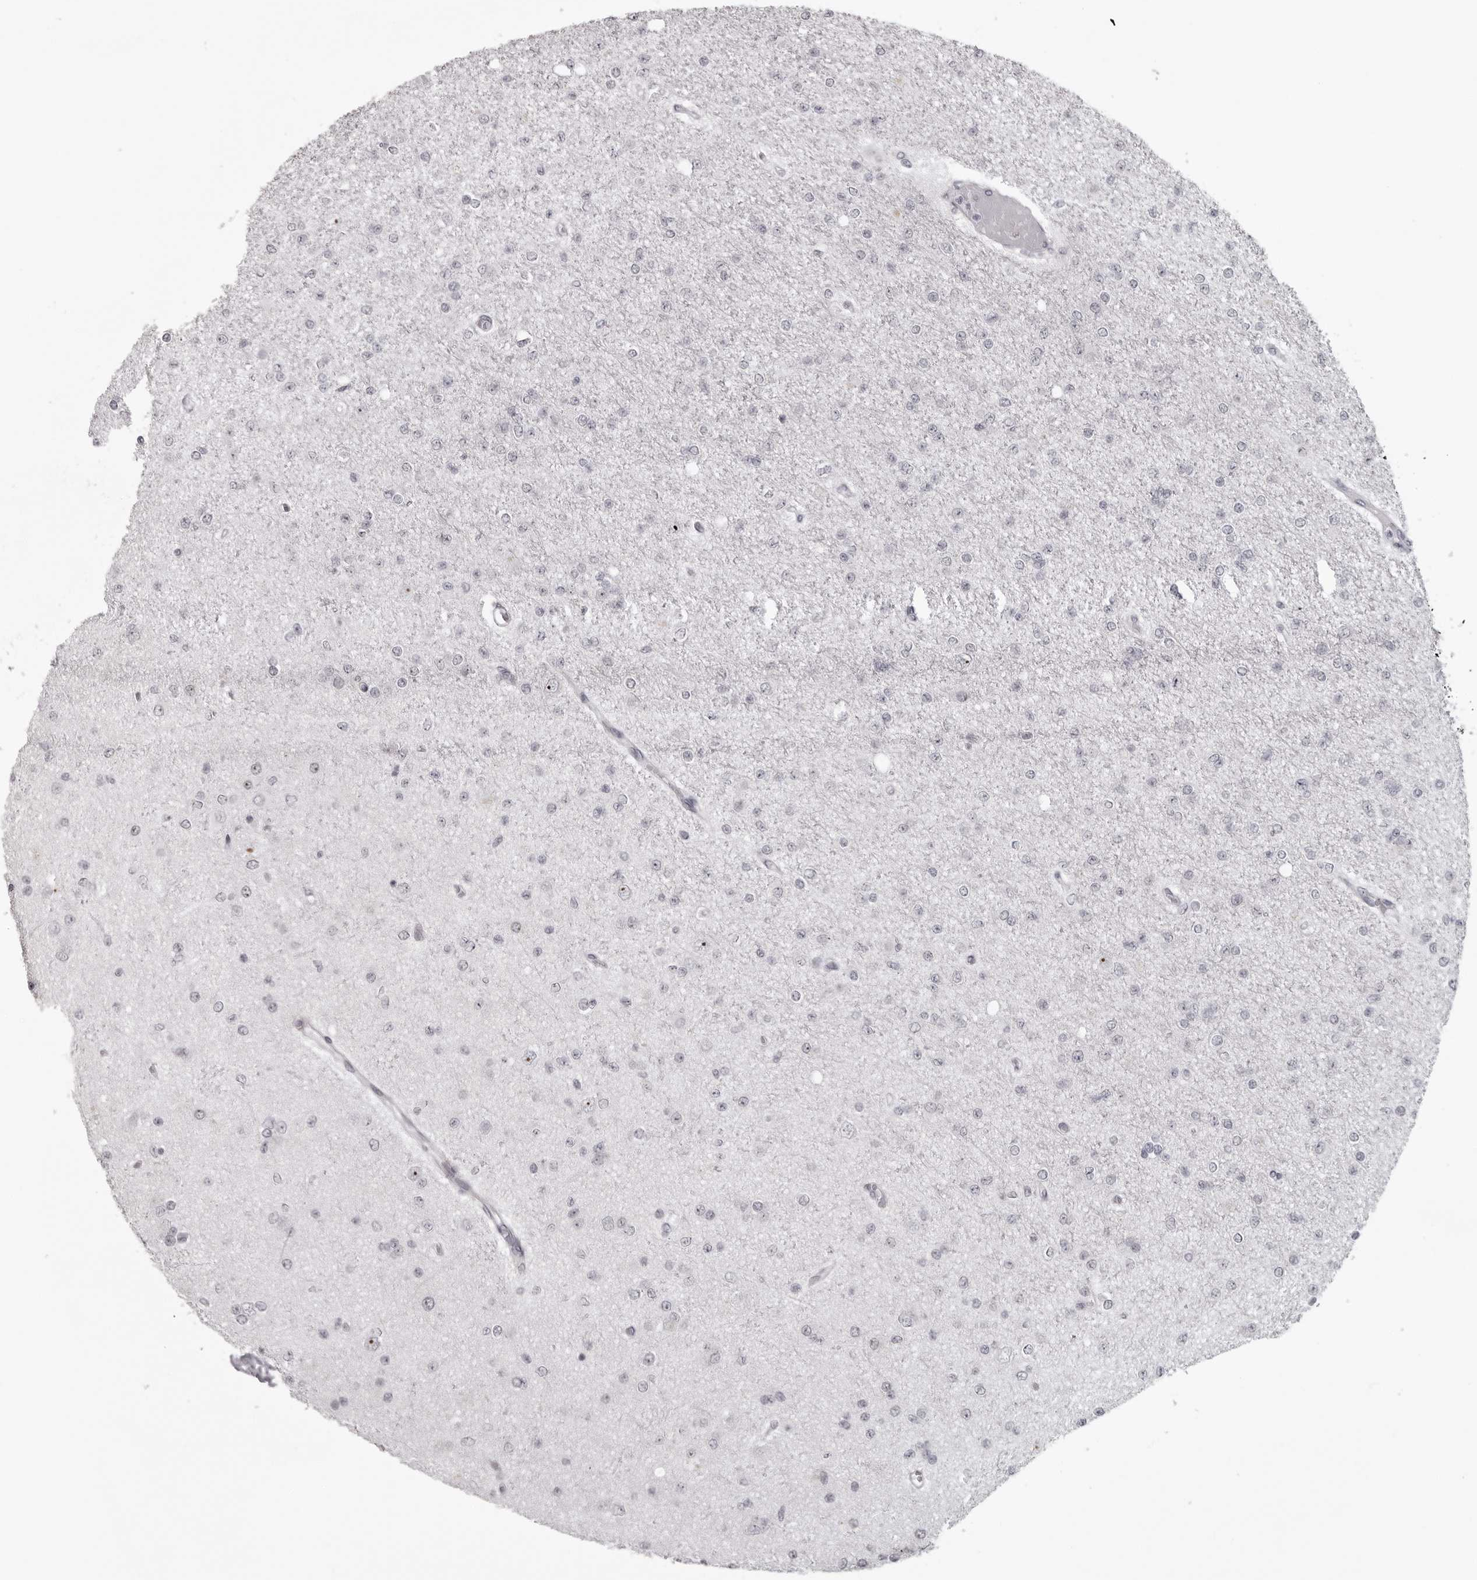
{"staining": {"intensity": "negative", "quantity": "none", "location": "none"}, "tissue": "glioma", "cell_type": "Tumor cells", "image_type": "cancer", "snomed": [{"axis": "morphology", "description": "Glioma, malignant, Low grade"}, {"axis": "topography", "description": "Brain"}], "caption": "Immunohistochemistry of malignant low-grade glioma displays no positivity in tumor cells. (Immunohistochemistry (ihc), brightfield microscopy, high magnification).", "gene": "HELZ", "patient": {"sex": "female", "age": 22}}